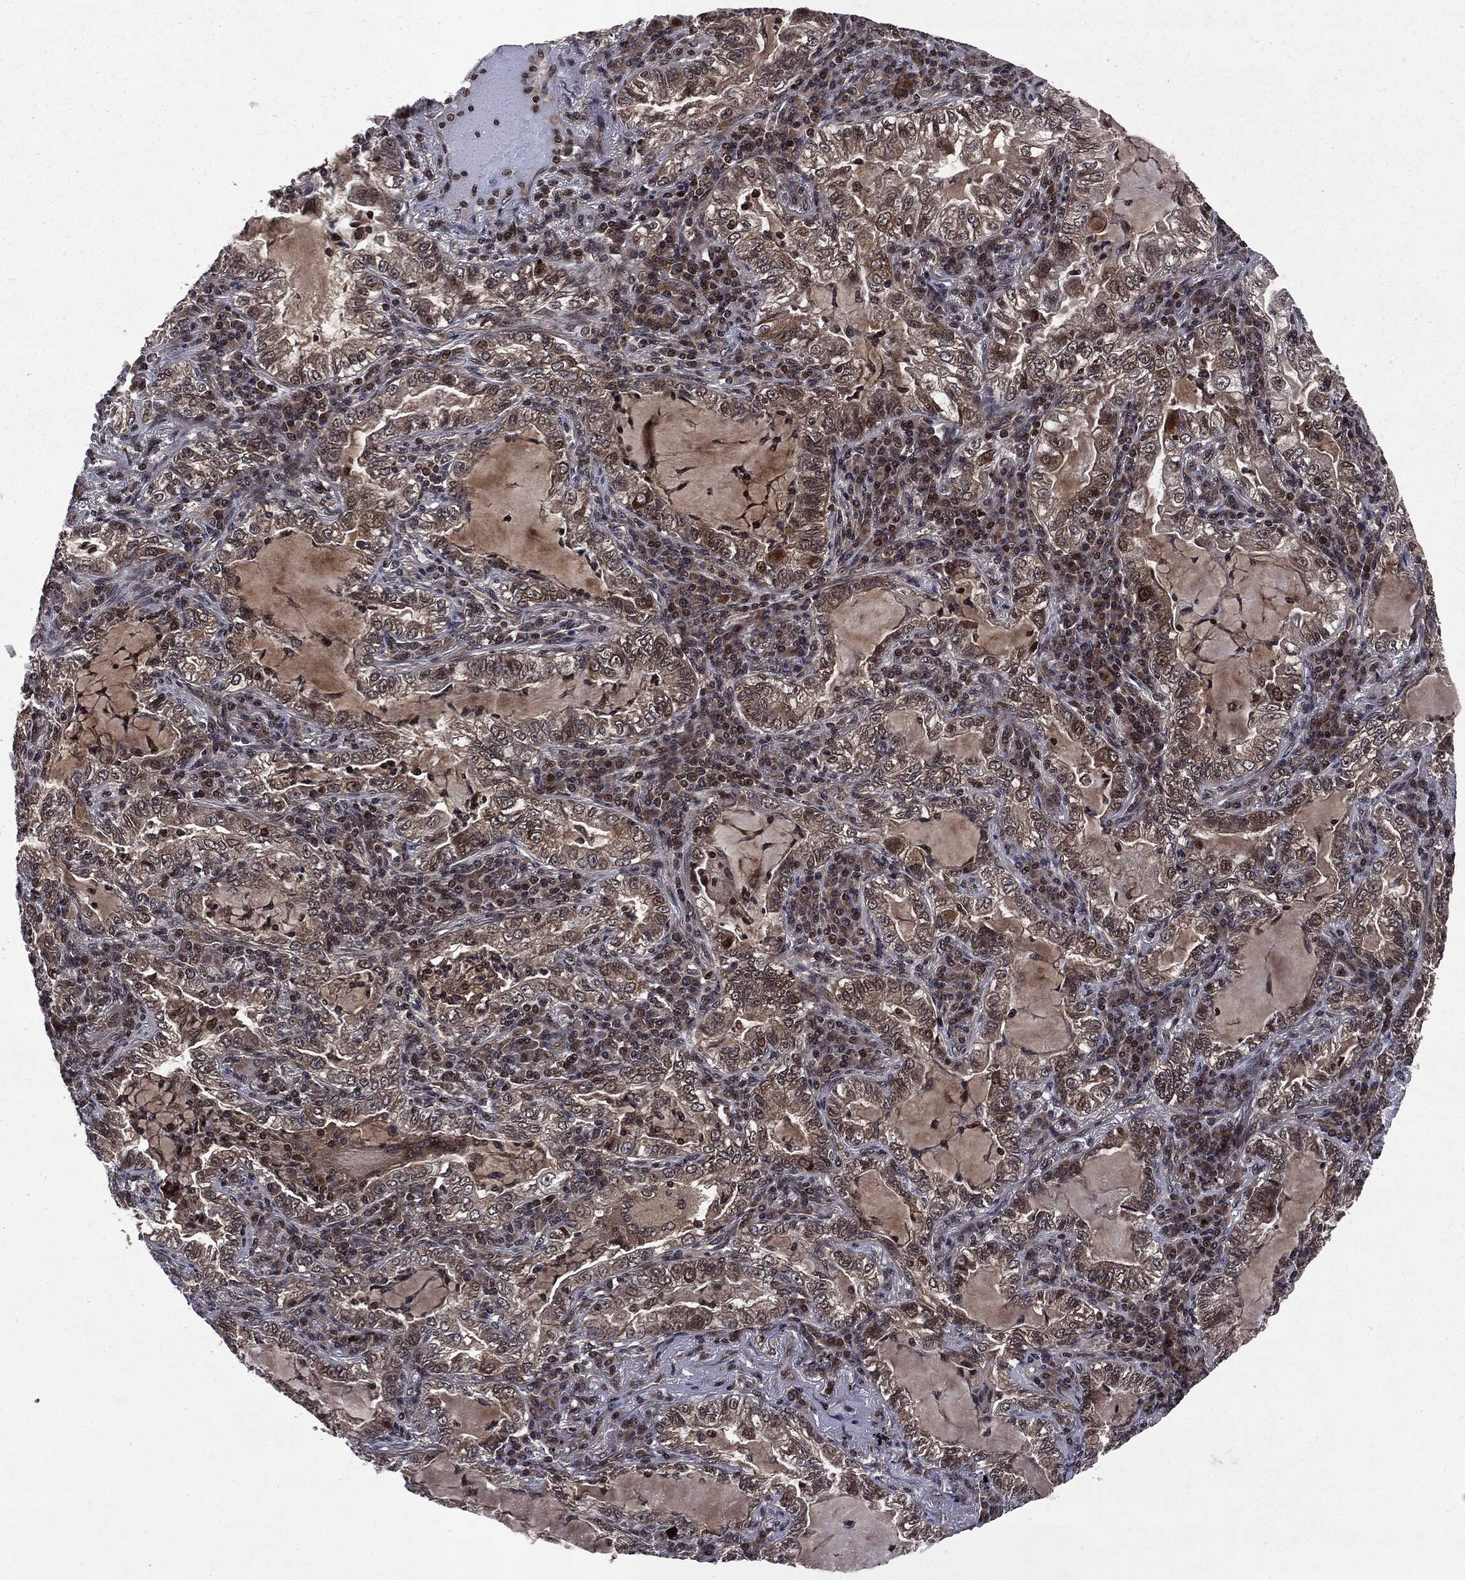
{"staining": {"intensity": "moderate", "quantity": "<25%", "location": "cytoplasmic/membranous"}, "tissue": "lung cancer", "cell_type": "Tumor cells", "image_type": "cancer", "snomed": [{"axis": "morphology", "description": "Adenocarcinoma, NOS"}, {"axis": "topography", "description": "Lung"}], "caption": "Immunohistochemical staining of lung cancer exhibits low levels of moderate cytoplasmic/membranous protein staining in approximately <25% of tumor cells.", "gene": "STAU2", "patient": {"sex": "female", "age": 73}}